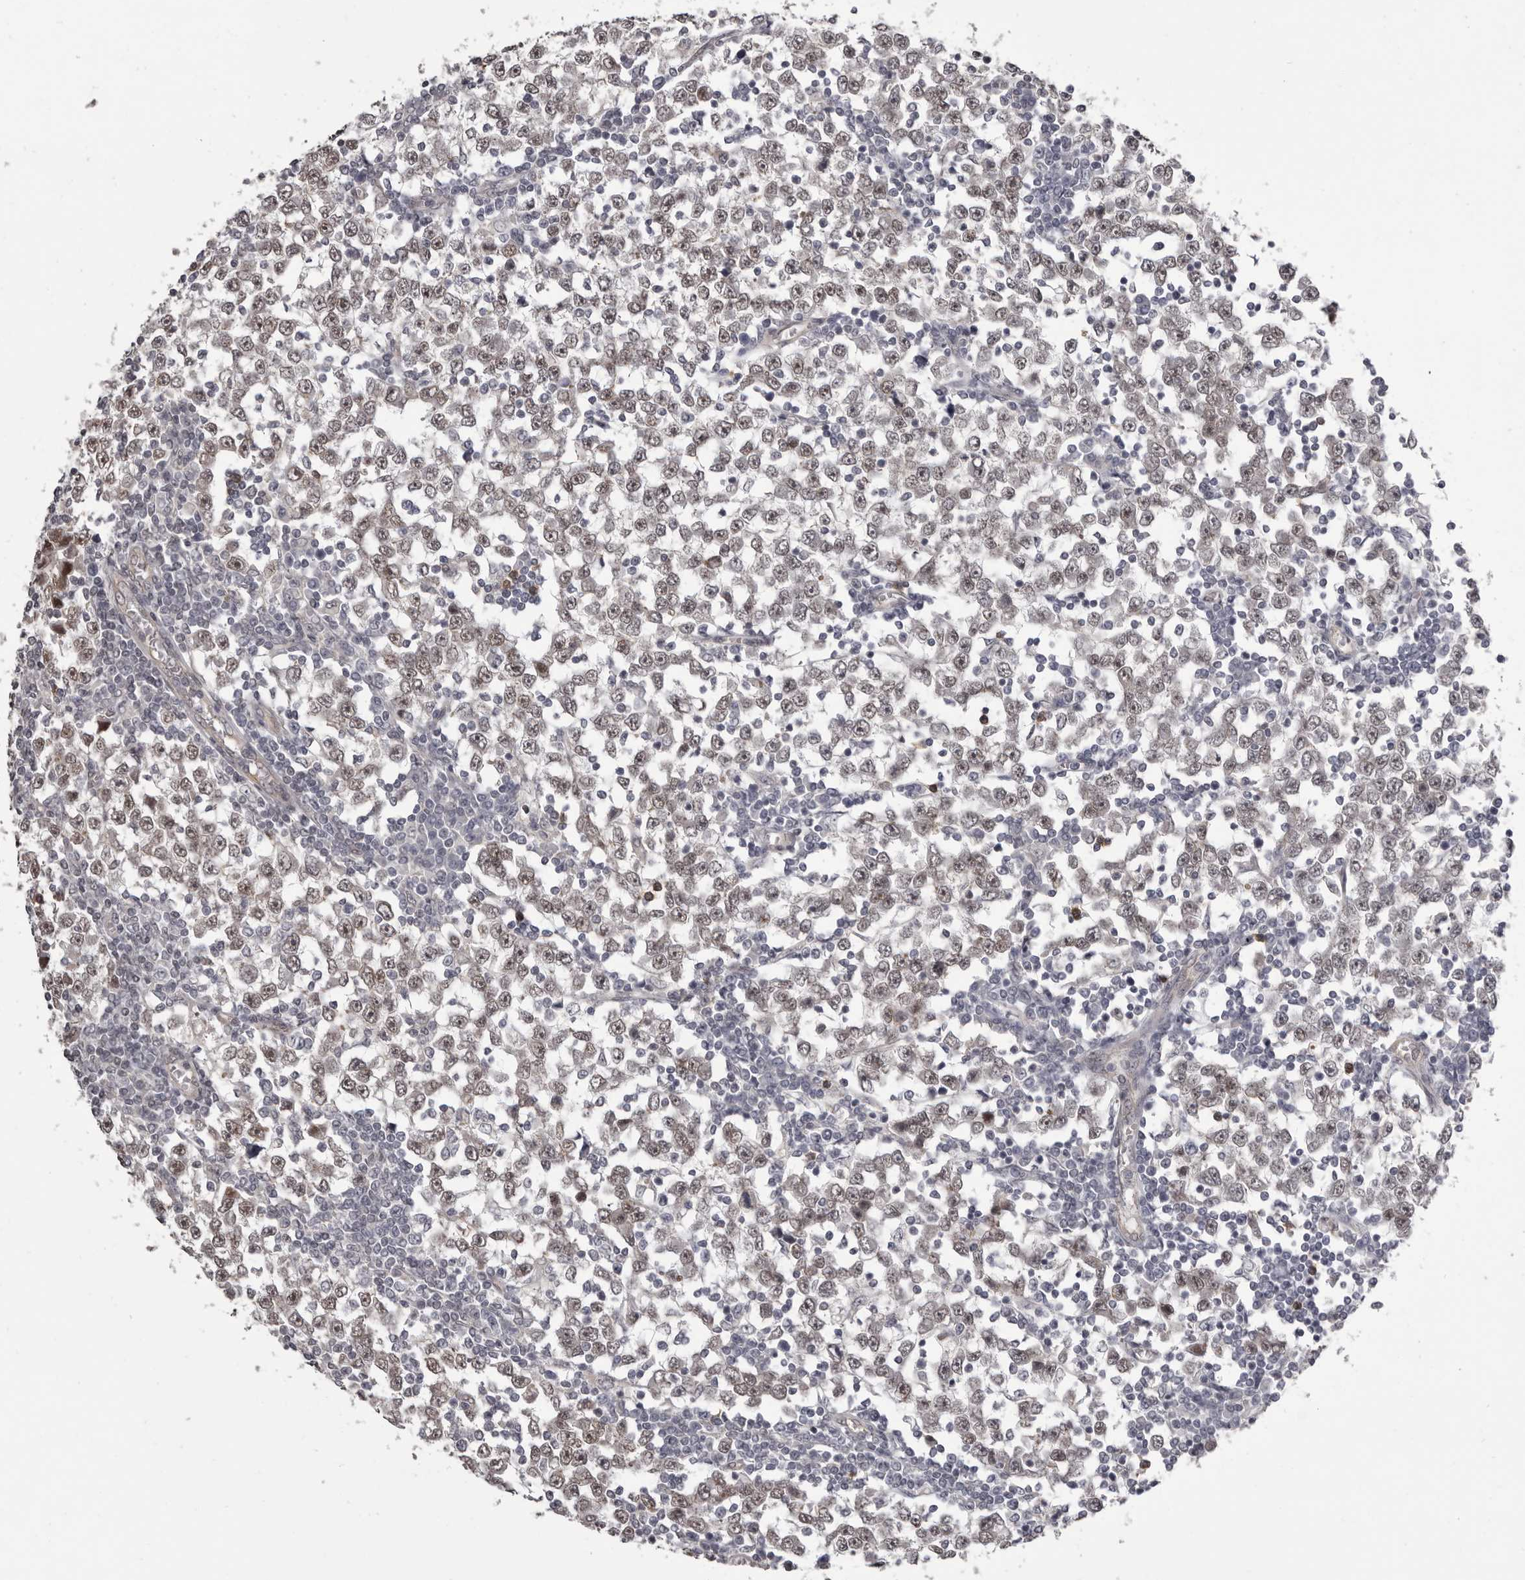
{"staining": {"intensity": "weak", "quantity": "25%-75%", "location": "nuclear"}, "tissue": "testis cancer", "cell_type": "Tumor cells", "image_type": "cancer", "snomed": [{"axis": "morphology", "description": "Seminoma, NOS"}, {"axis": "topography", "description": "Testis"}], "caption": "This image shows immunohistochemistry (IHC) staining of testis cancer (seminoma), with low weak nuclear positivity in approximately 25%-75% of tumor cells.", "gene": "RNF2", "patient": {"sex": "male", "age": 65}}